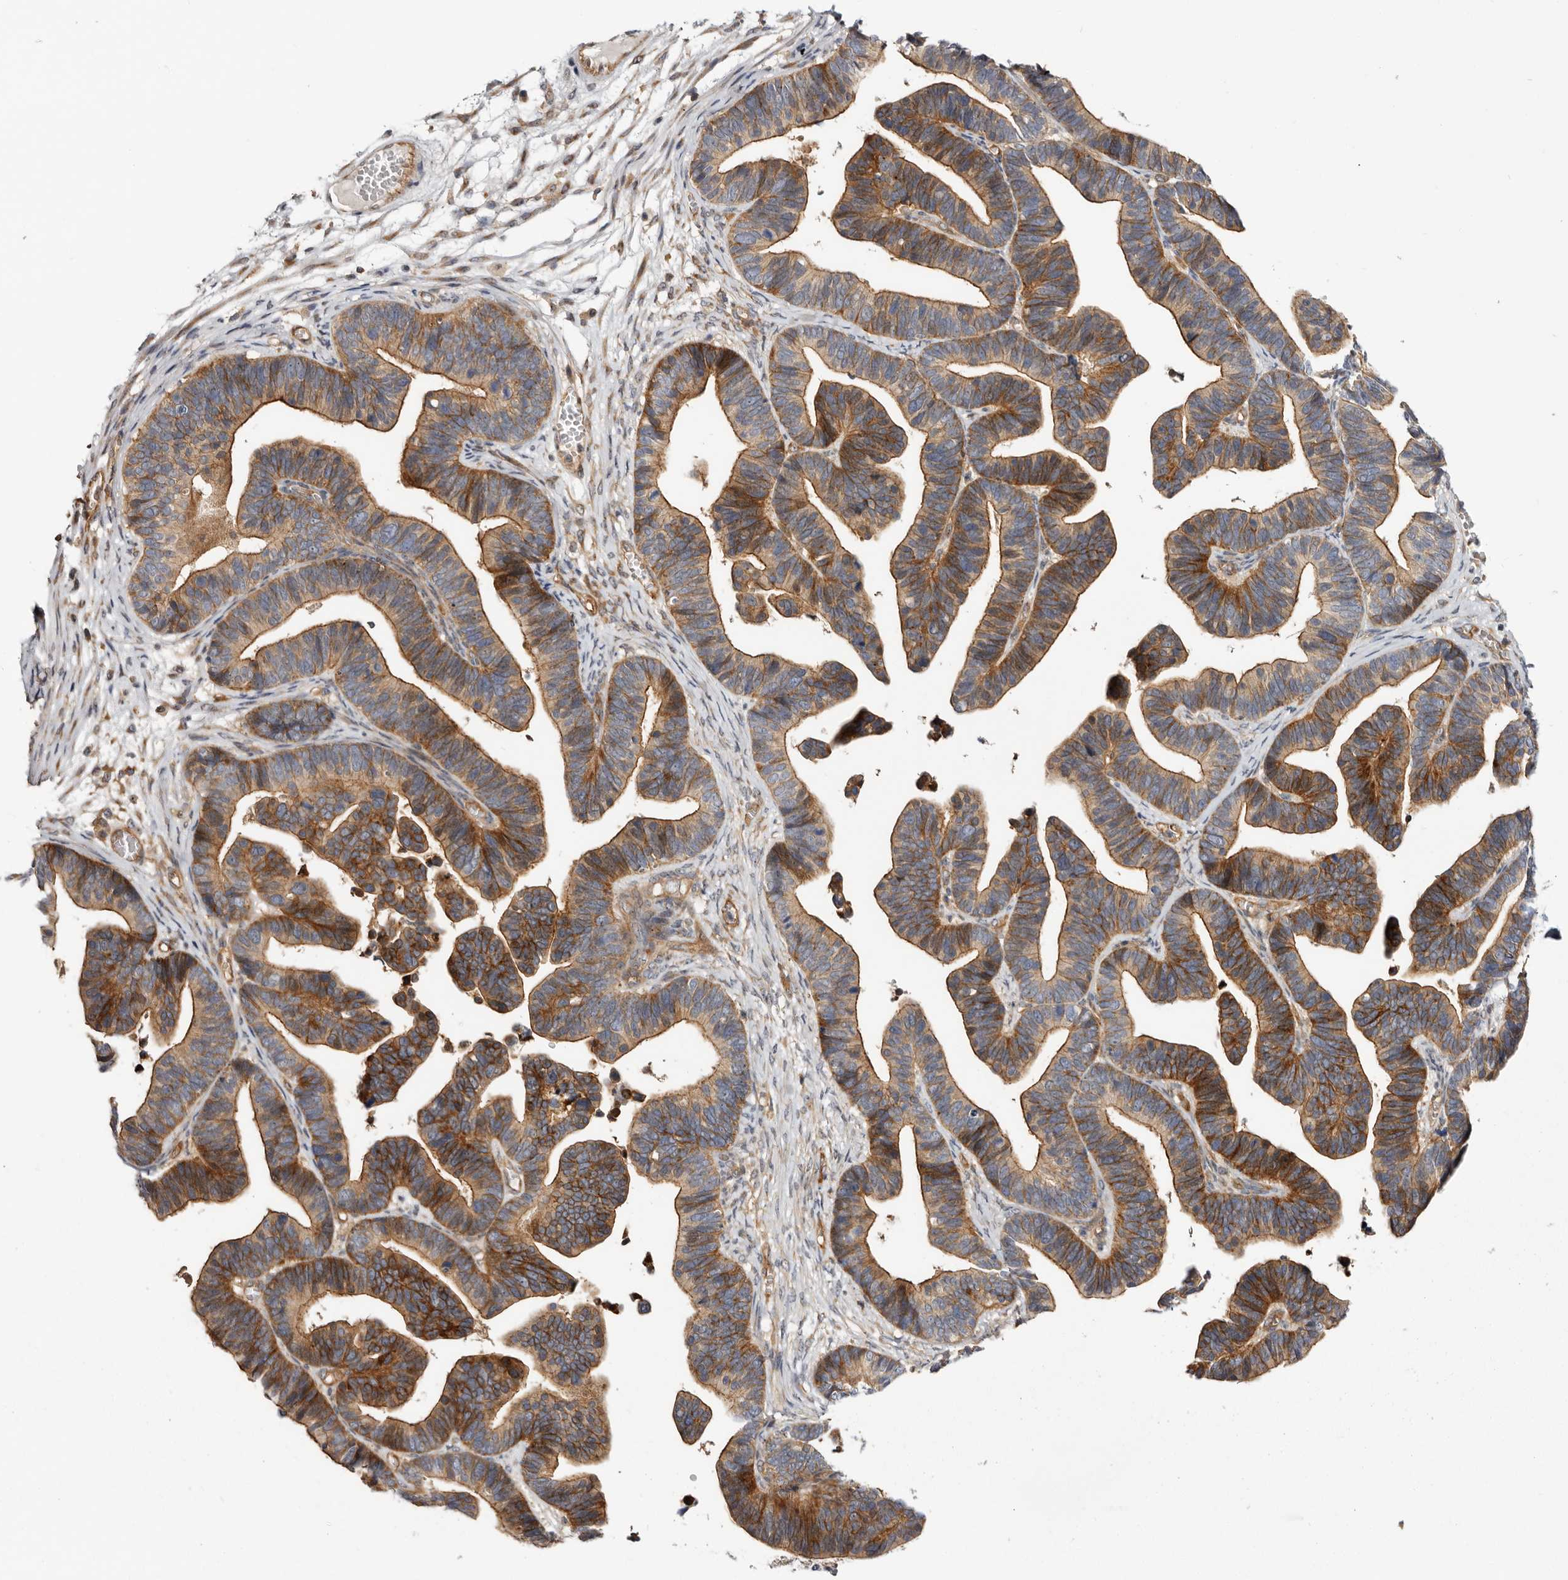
{"staining": {"intensity": "strong", "quantity": "25%-75%", "location": "cytoplasmic/membranous"}, "tissue": "ovarian cancer", "cell_type": "Tumor cells", "image_type": "cancer", "snomed": [{"axis": "morphology", "description": "Cystadenocarcinoma, serous, NOS"}, {"axis": "topography", "description": "Ovary"}], "caption": "An image showing strong cytoplasmic/membranous positivity in about 25%-75% of tumor cells in serous cystadenocarcinoma (ovarian), as visualized by brown immunohistochemical staining.", "gene": "PANK4", "patient": {"sex": "female", "age": 56}}